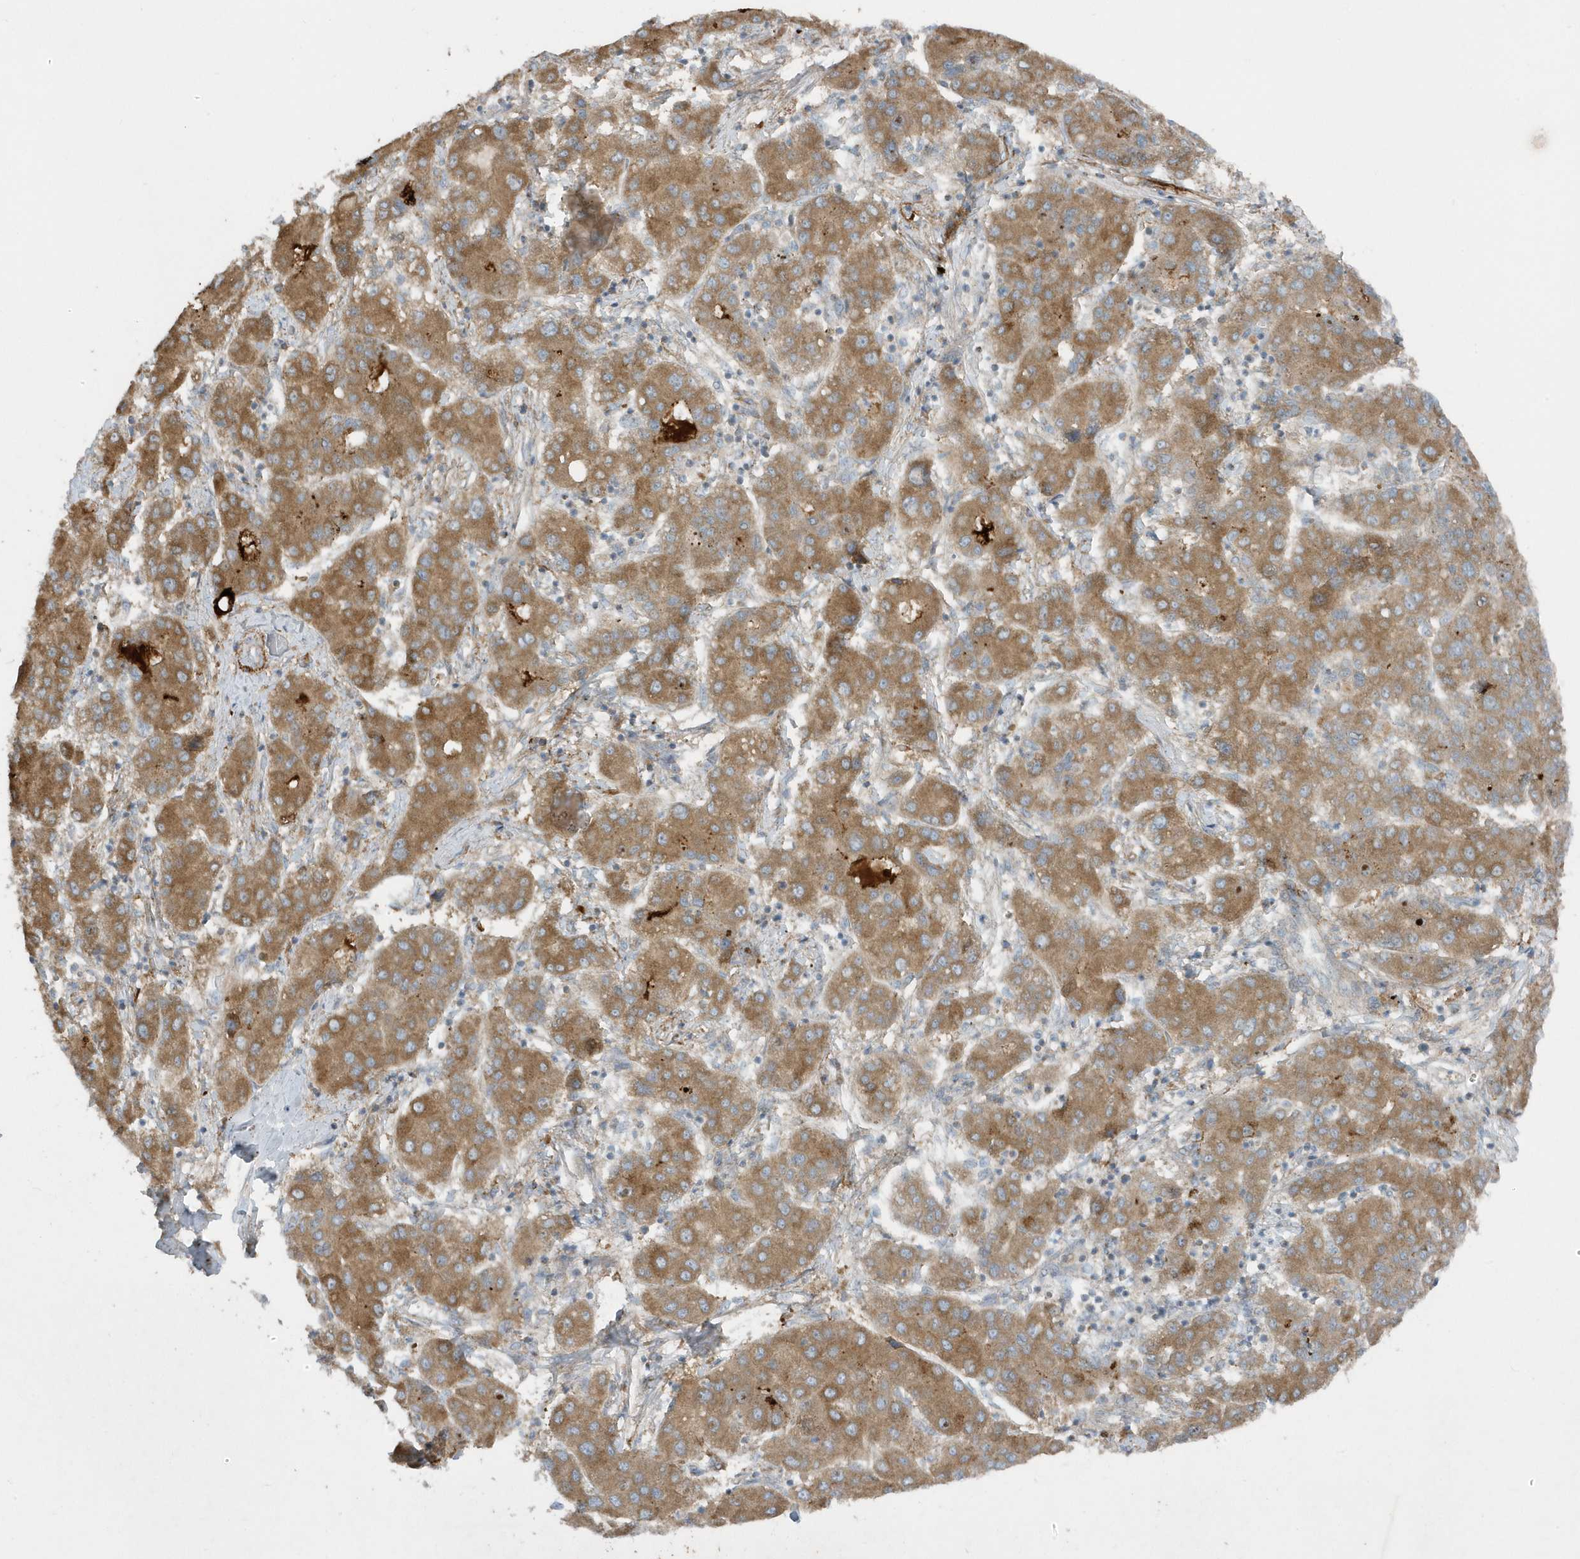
{"staining": {"intensity": "moderate", "quantity": ">75%", "location": "cytoplasmic/membranous"}, "tissue": "liver cancer", "cell_type": "Tumor cells", "image_type": "cancer", "snomed": [{"axis": "morphology", "description": "Carcinoma, Hepatocellular, NOS"}, {"axis": "topography", "description": "Liver"}], "caption": "Immunohistochemical staining of human liver cancer demonstrates medium levels of moderate cytoplasmic/membranous staining in approximately >75% of tumor cells.", "gene": "SLC38A2", "patient": {"sex": "male", "age": 65}}